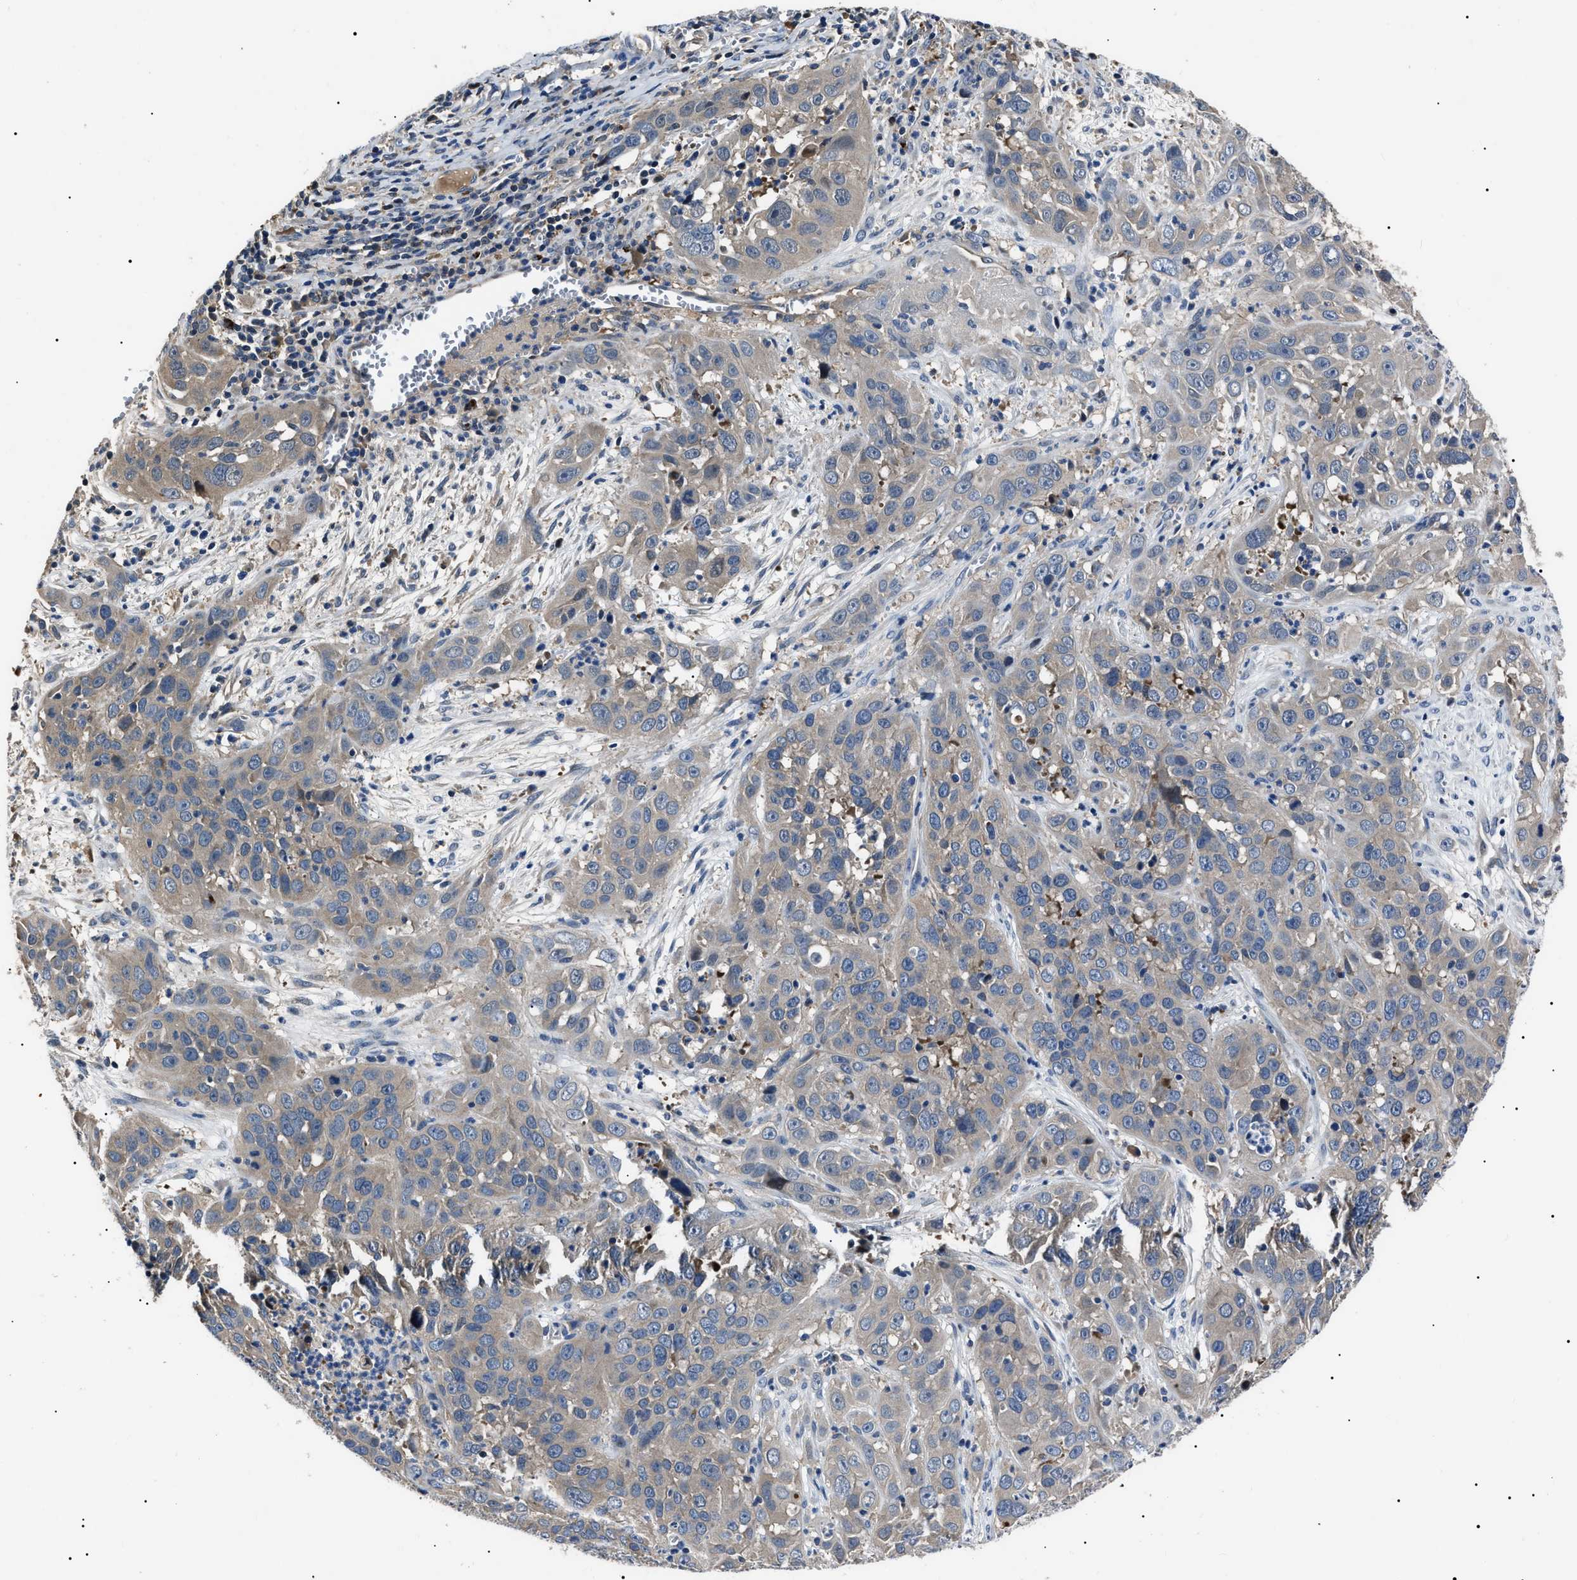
{"staining": {"intensity": "negative", "quantity": "none", "location": "none"}, "tissue": "cervical cancer", "cell_type": "Tumor cells", "image_type": "cancer", "snomed": [{"axis": "morphology", "description": "Squamous cell carcinoma, NOS"}, {"axis": "topography", "description": "Cervix"}], "caption": "An immunohistochemistry photomicrograph of cervical cancer (squamous cell carcinoma) is shown. There is no staining in tumor cells of cervical cancer (squamous cell carcinoma). Nuclei are stained in blue.", "gene": "IFT81", "patient": {"sex": "female", "age": 32}}